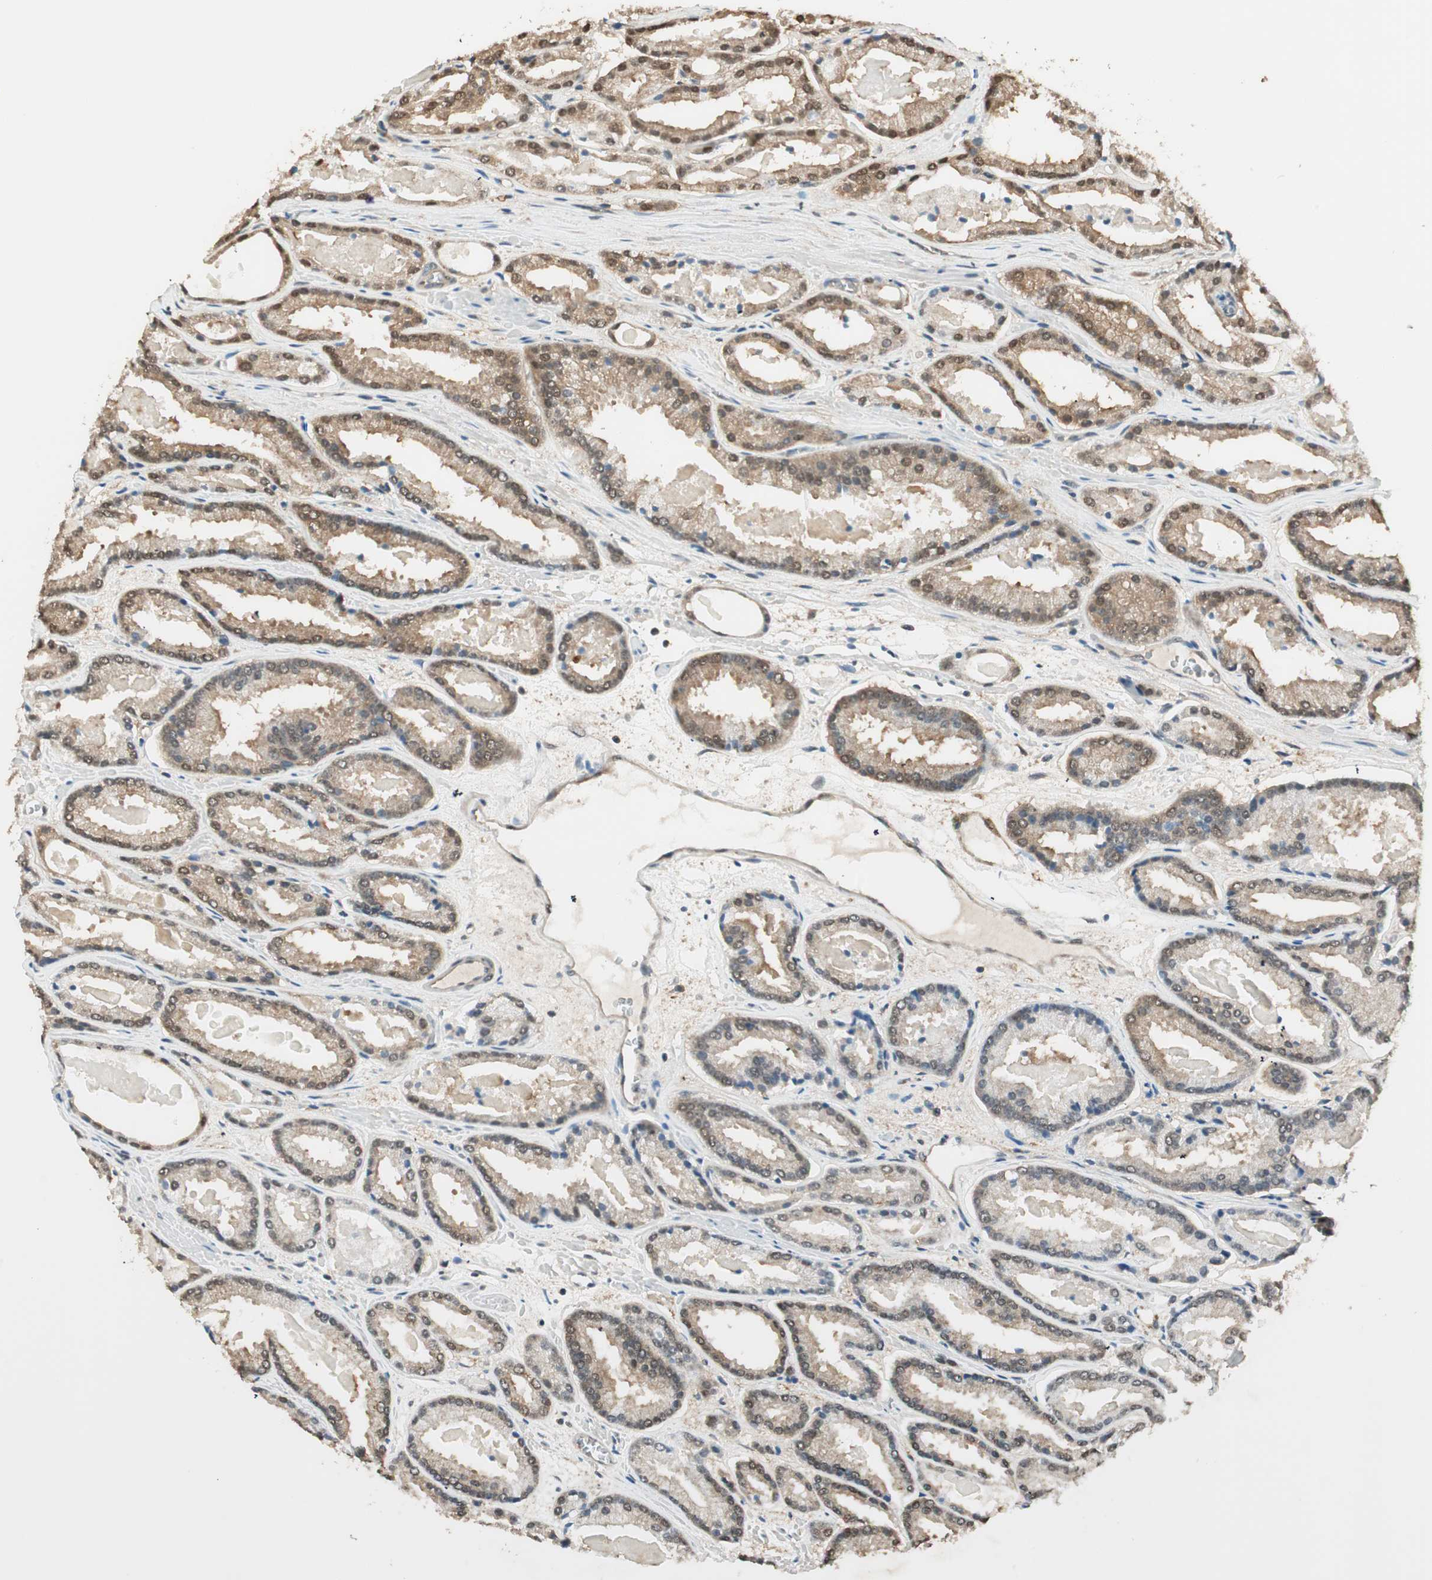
{"staining": {"intensity": "moderate", "quantity": "25%-75%", "location": "cytoplasmic/membranous"}, "tissue": "prostate cancer", "cell_type": "Tumor cells", "image_type": "cancer", "snomed": [{"axis": "morphology", "description": "Adenocarcinoma, Low grade"}, {"axis": "topography", "description": "Prostate"}], "caption": "This is an image of immunohistochemistry staining of low-grade adenocarcinoma (prostate), which shows moderate staining in the cytoplasmic/membranous of tumor cells.", "gene": "USP5", "patient": {"sex": "male", "age": 59}}